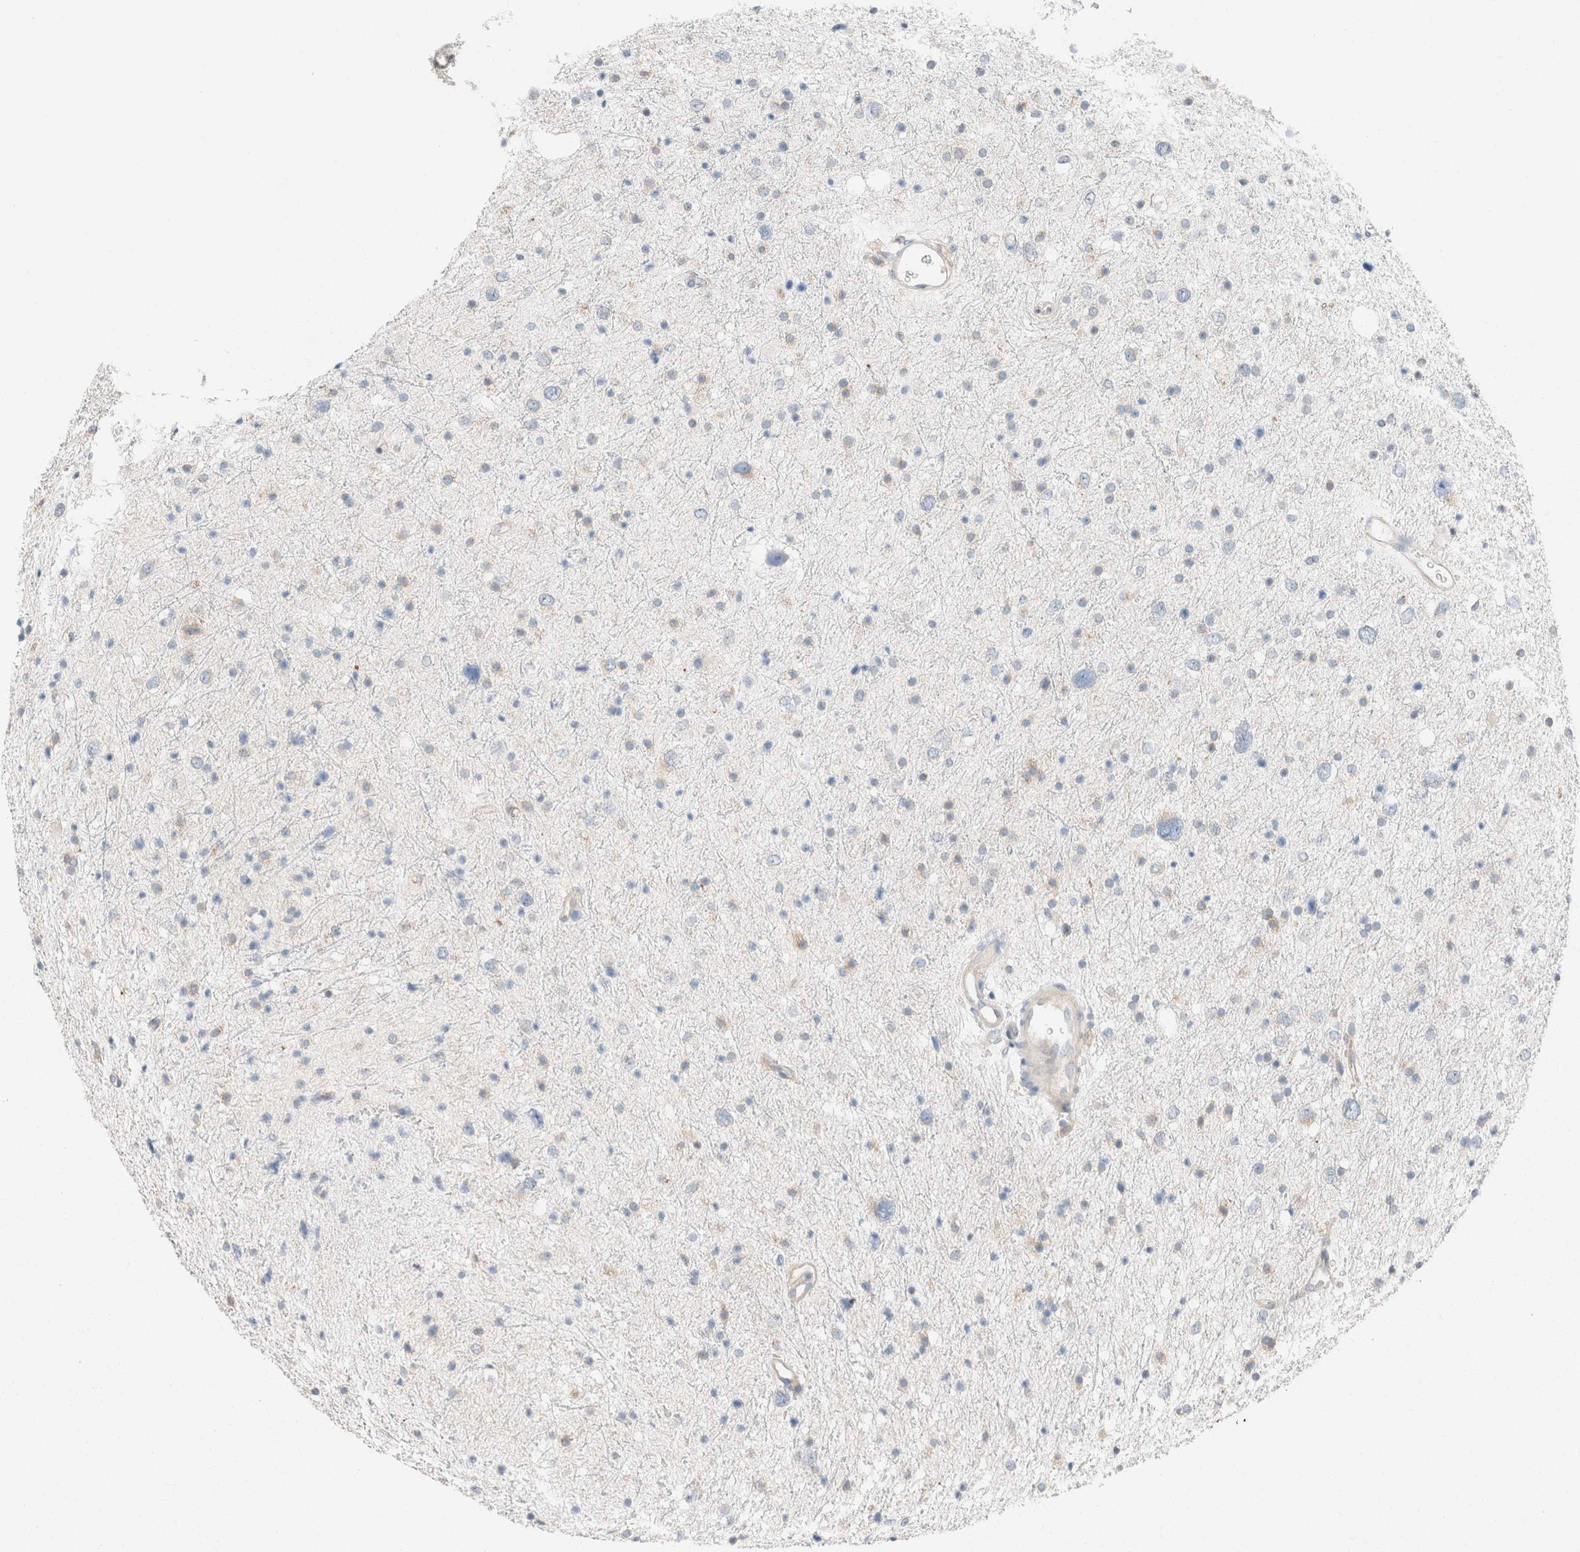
{"staining": {"intensity": "negative", "quantity": "none", "location": "none"}, "tissue": "glioma", "cell_type": "Tumor cells", "image_type": "cancer", "snomed": [{"axis": "morphology", "description": "Glioma, malignant, Low grade"}, {"axis": "topography", "description": "Brain"}], "caption": "Glioma stained for a protein using immunohistochemistry reveals no staining tumor cells.", "gene": "PCM1", "patient": {"sex": "female", "age": 37}}